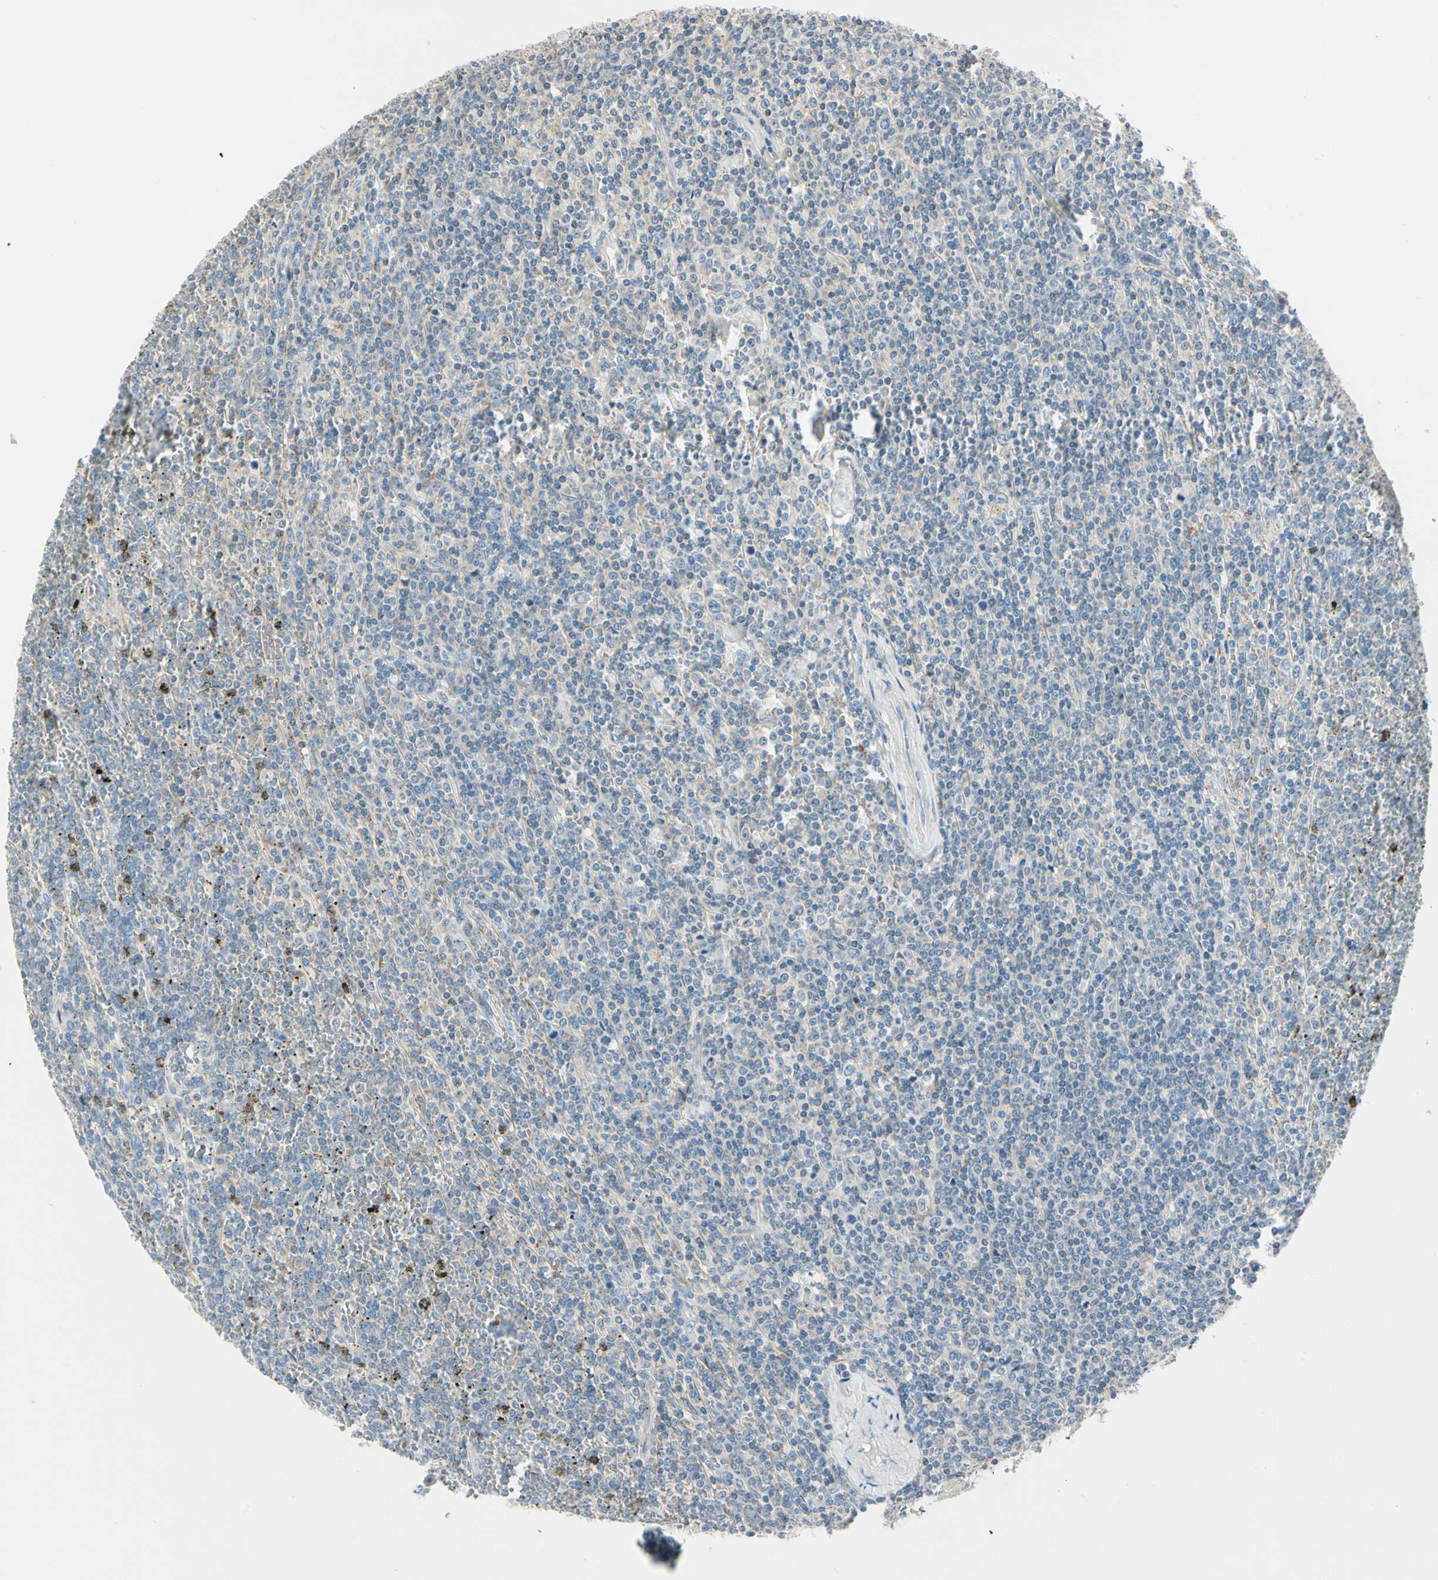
{"staining": {"intensity": "negative", "quantity": "none", "location": "none"}, "tissue": "lymphoma", "cell_type": "Tumor cells", "image_type": "cancer", "snomed": [{"axis": "morphology", "description": "Malignant lymphoma, non-Hodgkin's type, Low grade"}, {"axis": "topography", "description": "Spleen"}], "caption": "The image shows no significant positivity in tumor cells of low-grade malignant lymphoma, non-Hodgkin's type.", "gene": "DUSP12", "patient": {"sex": "female", "age": 19}}